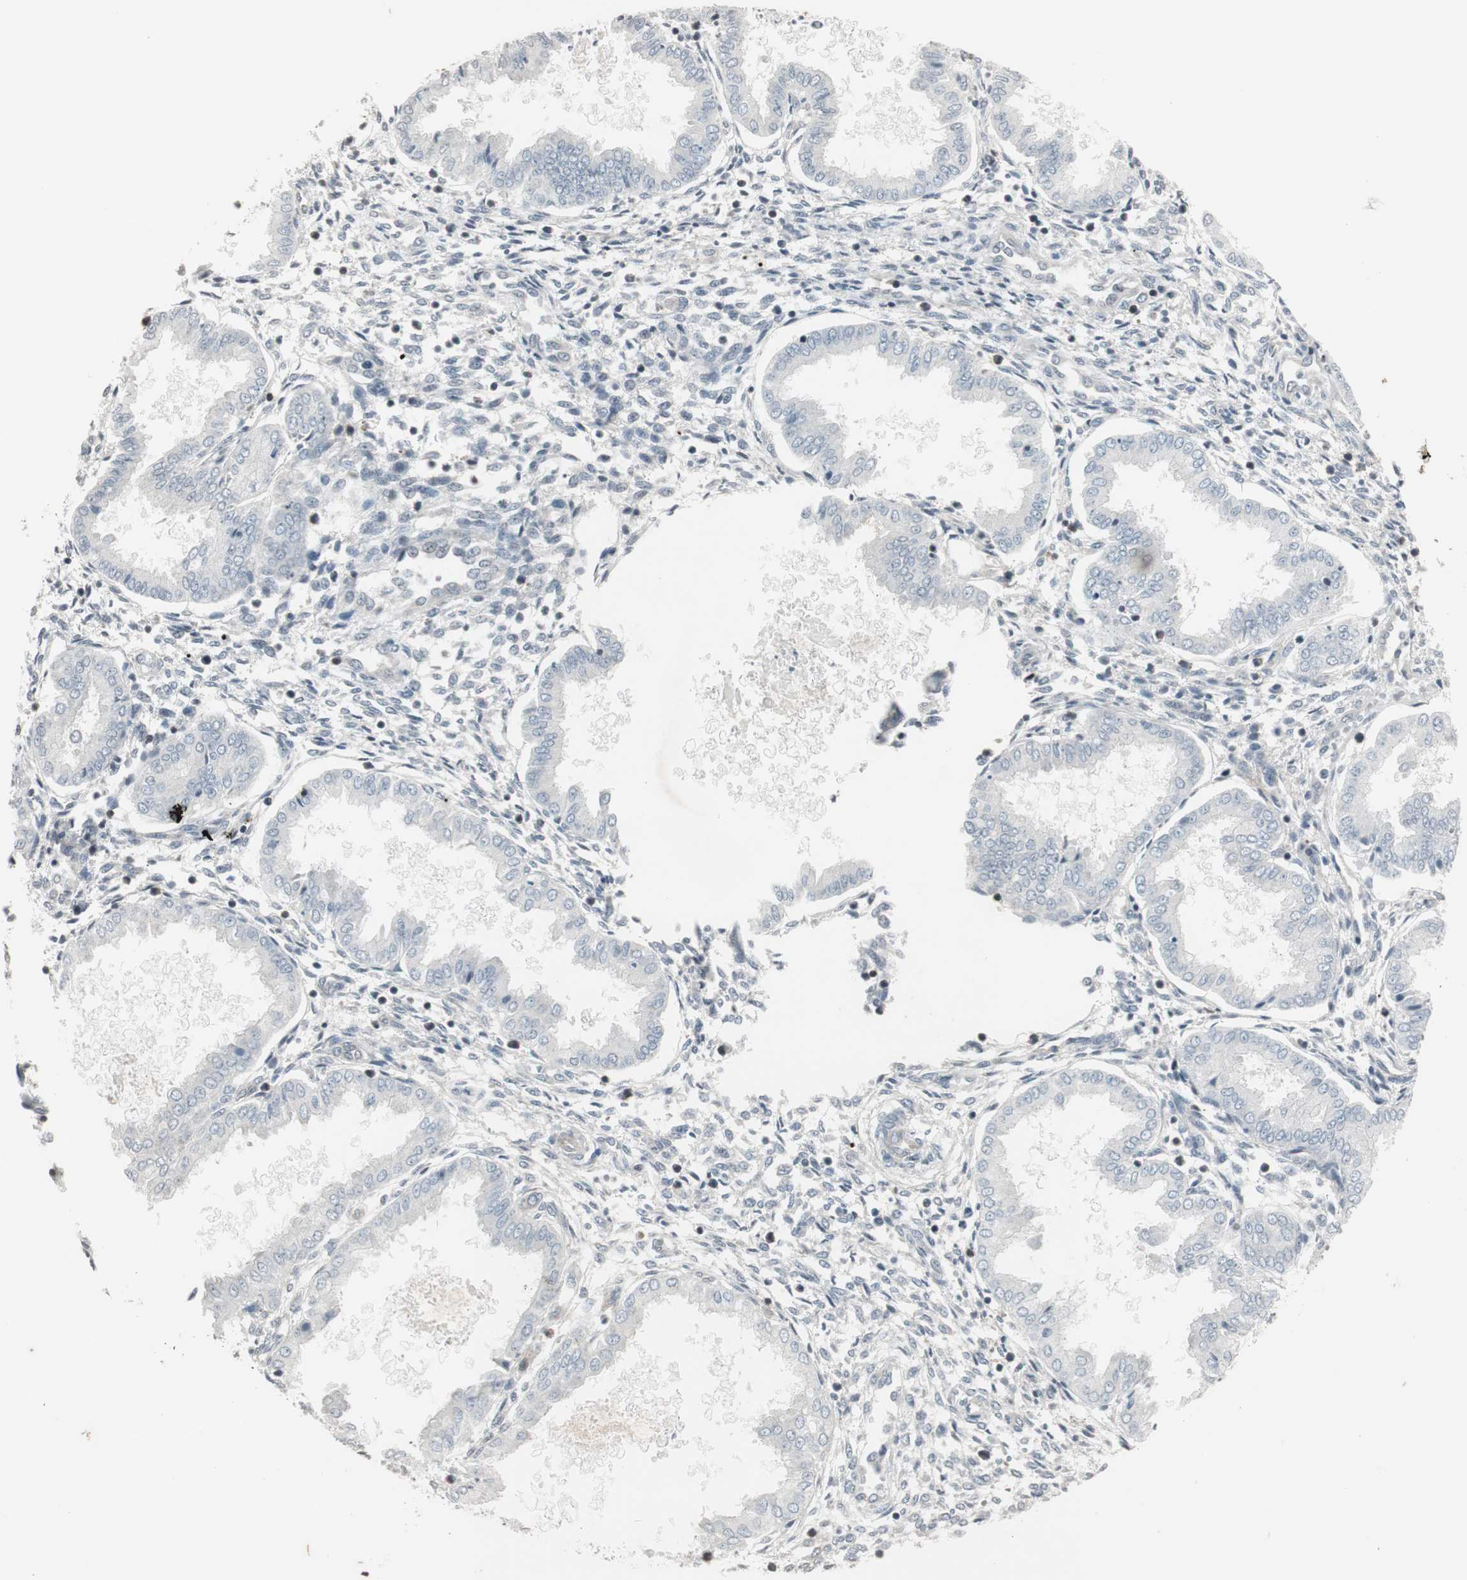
{"staining": {"intensity": "negative", "quantity": "none", "location": "none"}, "tissue": "endometrium", "cell_type": "Cells in endometrial stroma", "image_type": "normal", "snomed": [{"axis": "morphology", "description": "Normal tissue, NOS"}, {"axis": "topography", "description": "Endometrium"}], "caption": "High power microscopy image of an immunohistochemistry (IHC) image of benign endometrium, revealing no significant positivity in cells in endometrial stroma. (DAB immunohistochemistry with hematoxylin counter stain).", "gene": "ARHGEF1", "patient": {"sex": "female", "age": 33}}